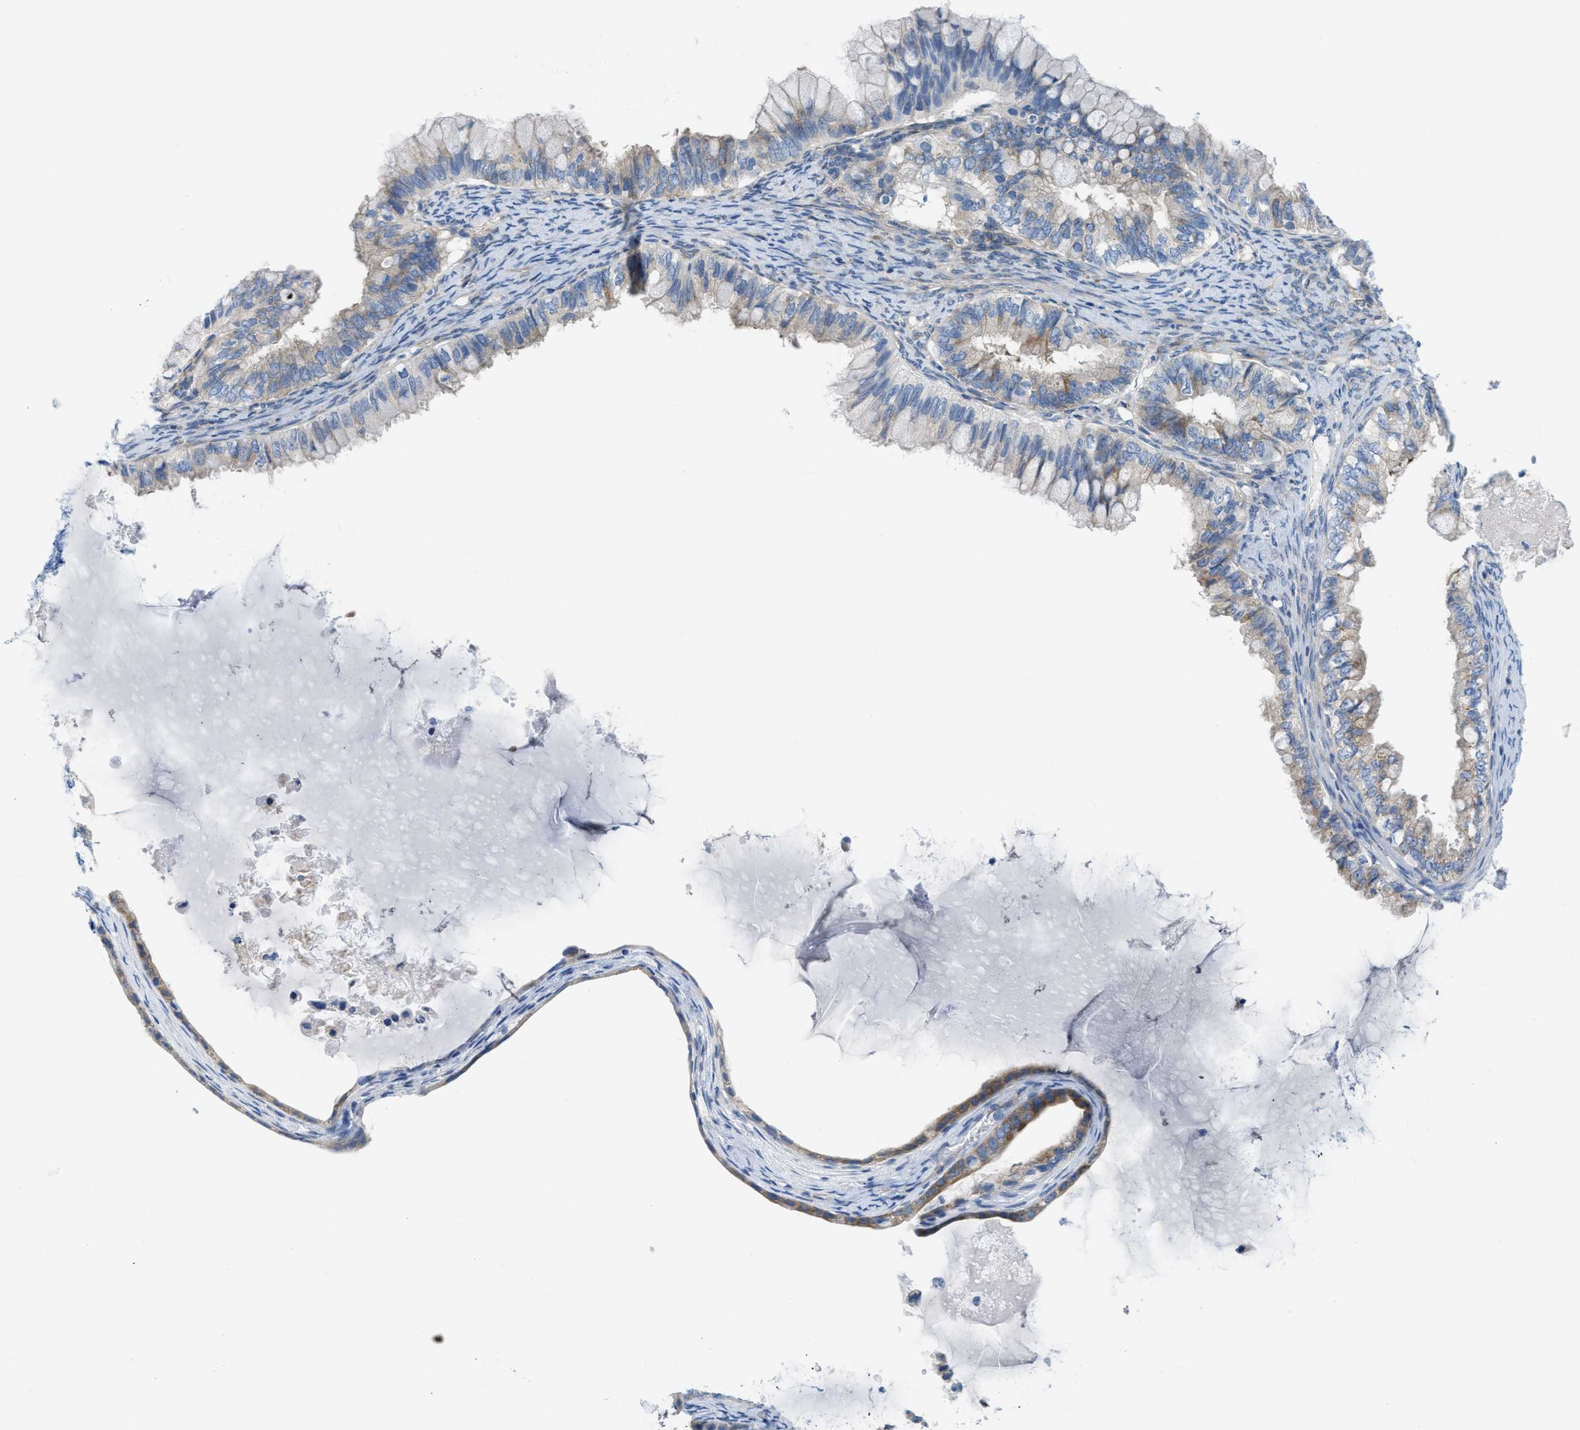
{"staining": {"intensity": "weak", "quantity": "<25%", "location": "cytoplasmic/membranous"}, "tissue": "ovarian cancer", "cell_type": "Tumor cells", "image_type": "cancer", "snomed": [{"axis": "morphology", "description": "Cystadenocarcinoma, mucinous, NOS"}, {"axis": "topography", "description": "Ovary"}], "caption": "Tumor cells show no significant protein staining in ovarian cancer (mucinous cystadenocarcinoma).", "gene": "ASGR1", "patient": {"sex": "female", "age": 80}}